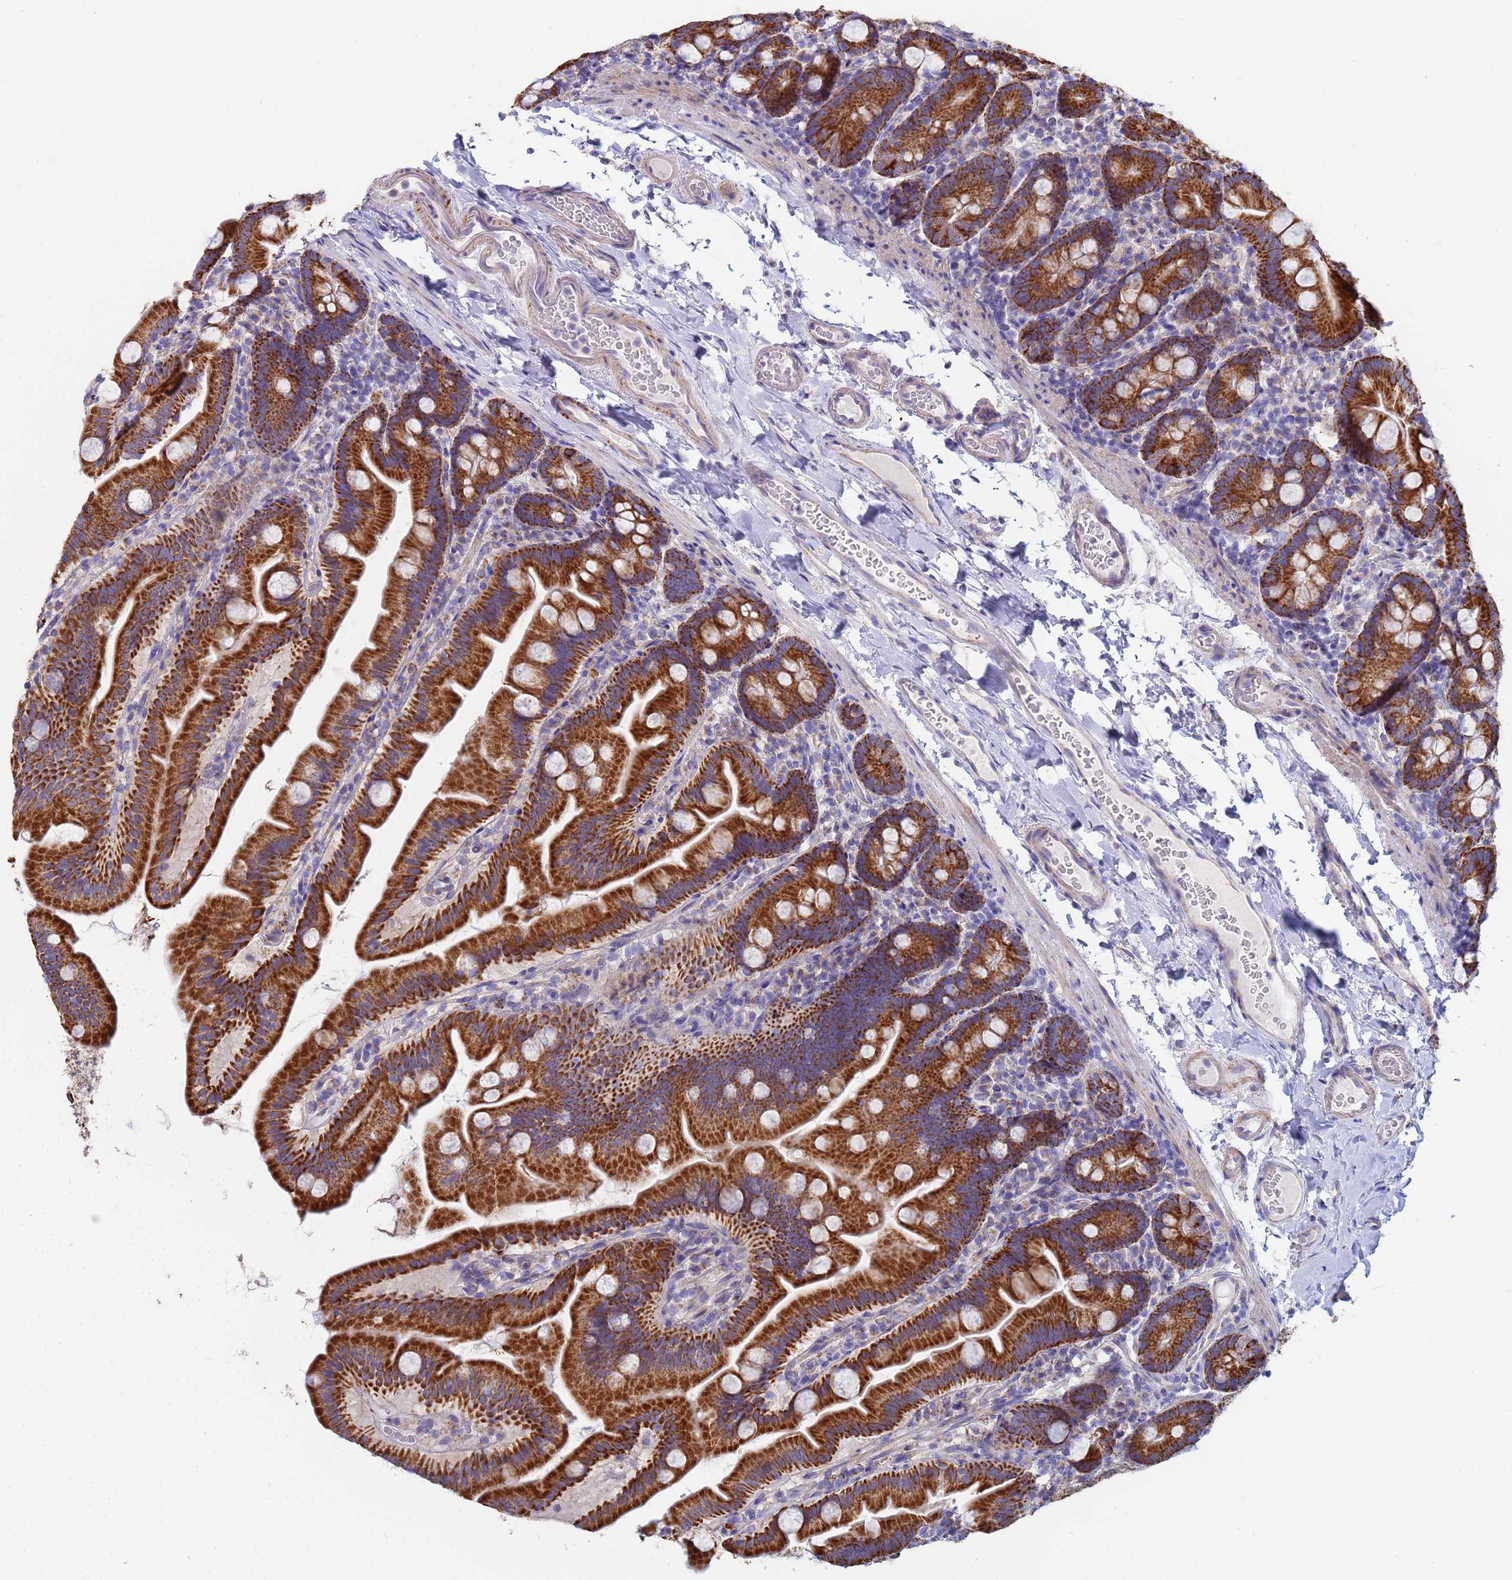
{"staining": {"intensity": "strong", "quantity": ">75%", "location": "cytoplasmic/membranous"}, "tissue": "small intestine", "cell_type": "Glandular cells", "image_type": "normal", "snomed": [{"axis": "morphology", "description": "Normal tissue, NOS"}, {"axis": "topography", "description": "Small intestine"}], "caption": "Normal small intestine was stained to show a protein in brown. There is high levels of strong cytoplasmic/membranous staining in approximately >75% of glandular cells. Immunohistochemistry (ihc) stains the protein in brown and the nuclei are stained blue.", "gene": "UQCRHL", "patient": {"sex": "female", "age": 68}}